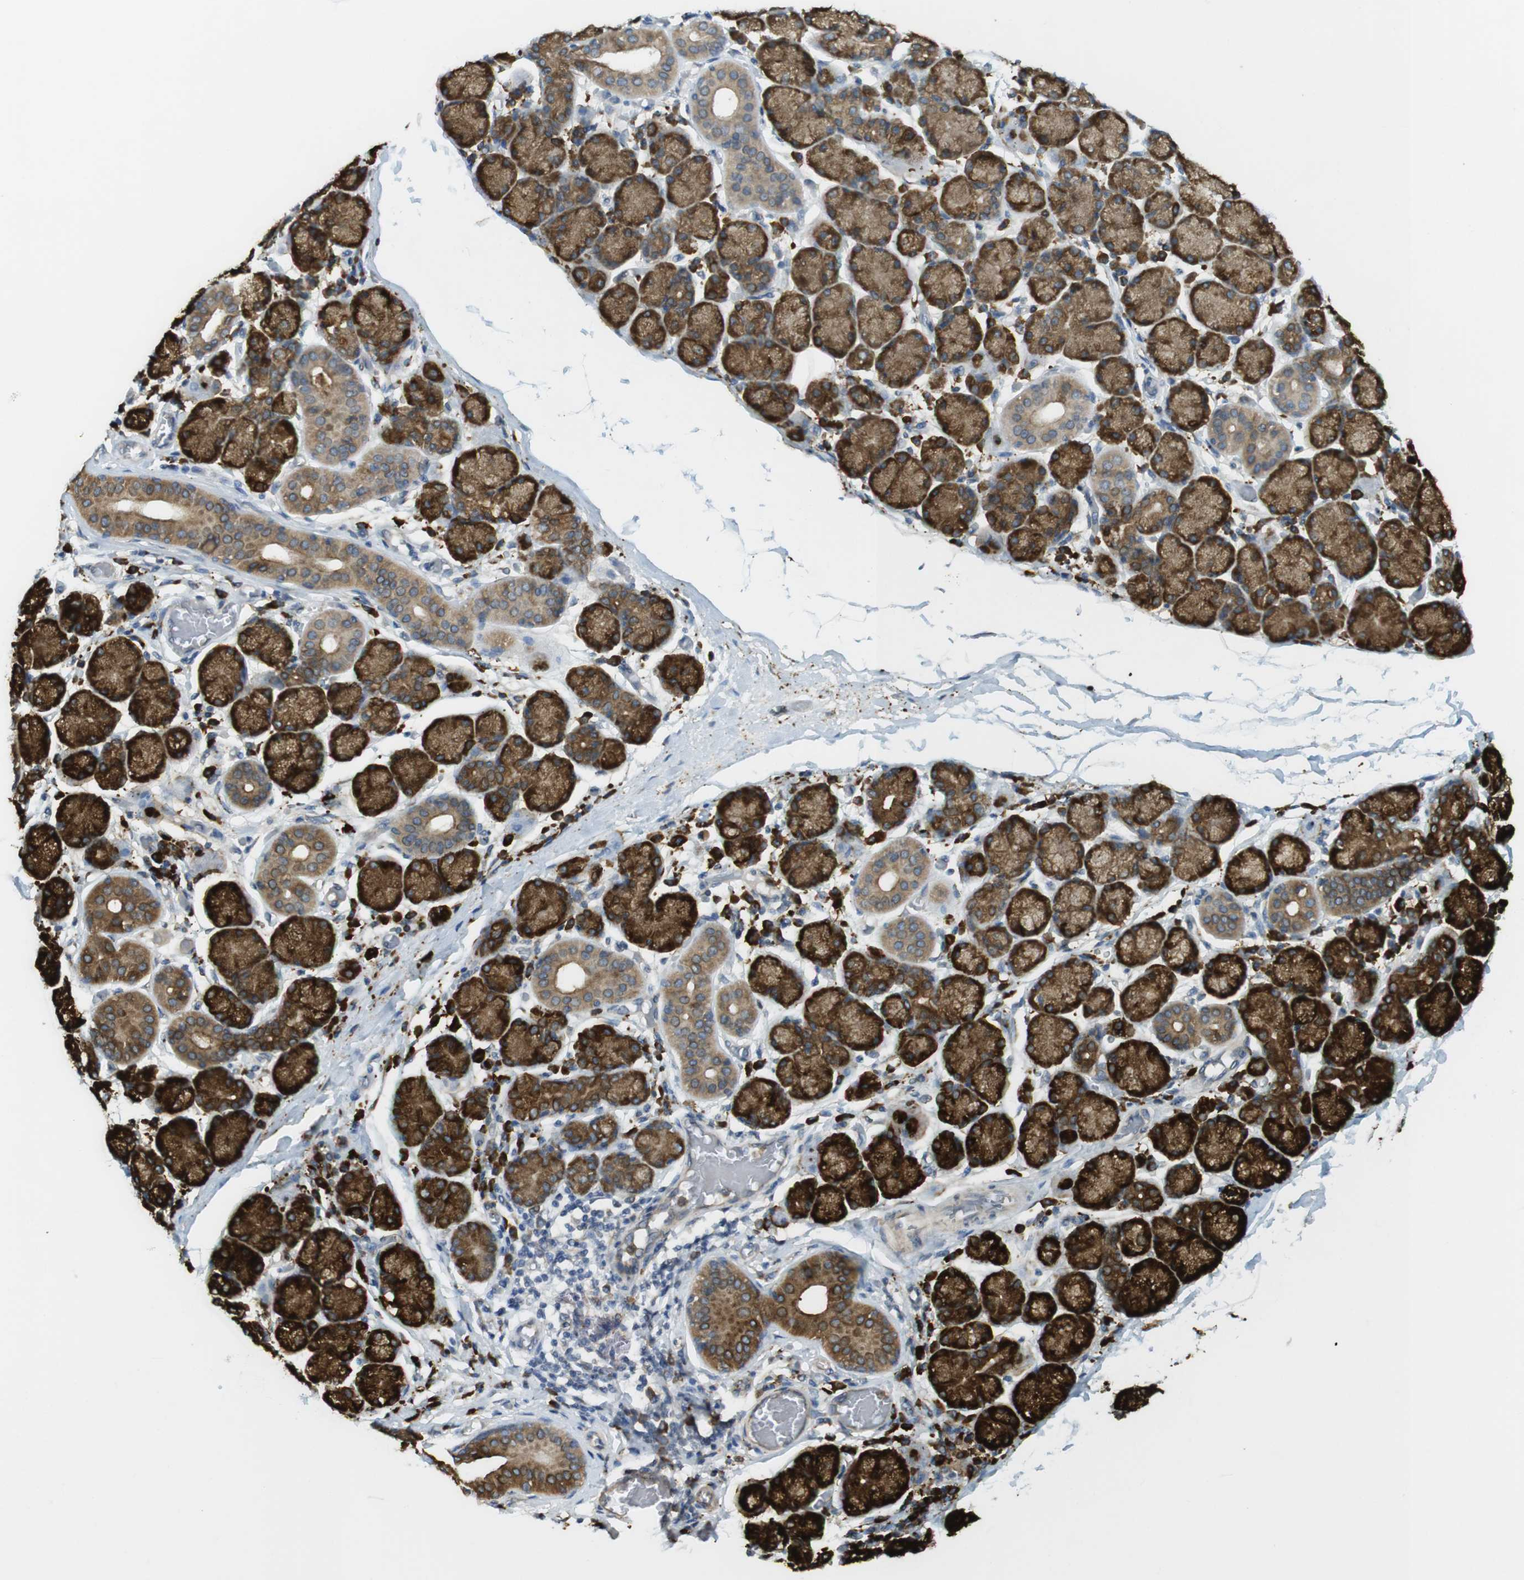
{"staining": {"intensity": "strong", "quantity": ">75%", "location": "cytoplasmic/membranous"}, "tissue": "salivary gland", "cell_type": "Glandular cells", "image_type": "normal", "snomed": [{"axis": "morphology", "description": "Normal tissue, NOS"}, {"axis": "topography", "description": "Salivary gland"}], "caption": "Immunohistochemistry micrograph of benign salivary gland: human salivary gland stained using immunohistochemistry (IHC) displays high levels of strong protein expression localized specifically in the cytoplasmic/membranous of glandular cells, appearing as a cytoplasmic/membranous brown color.", "gene": "MBOAT2", "patient": {"sex": "female", "age": 24}}